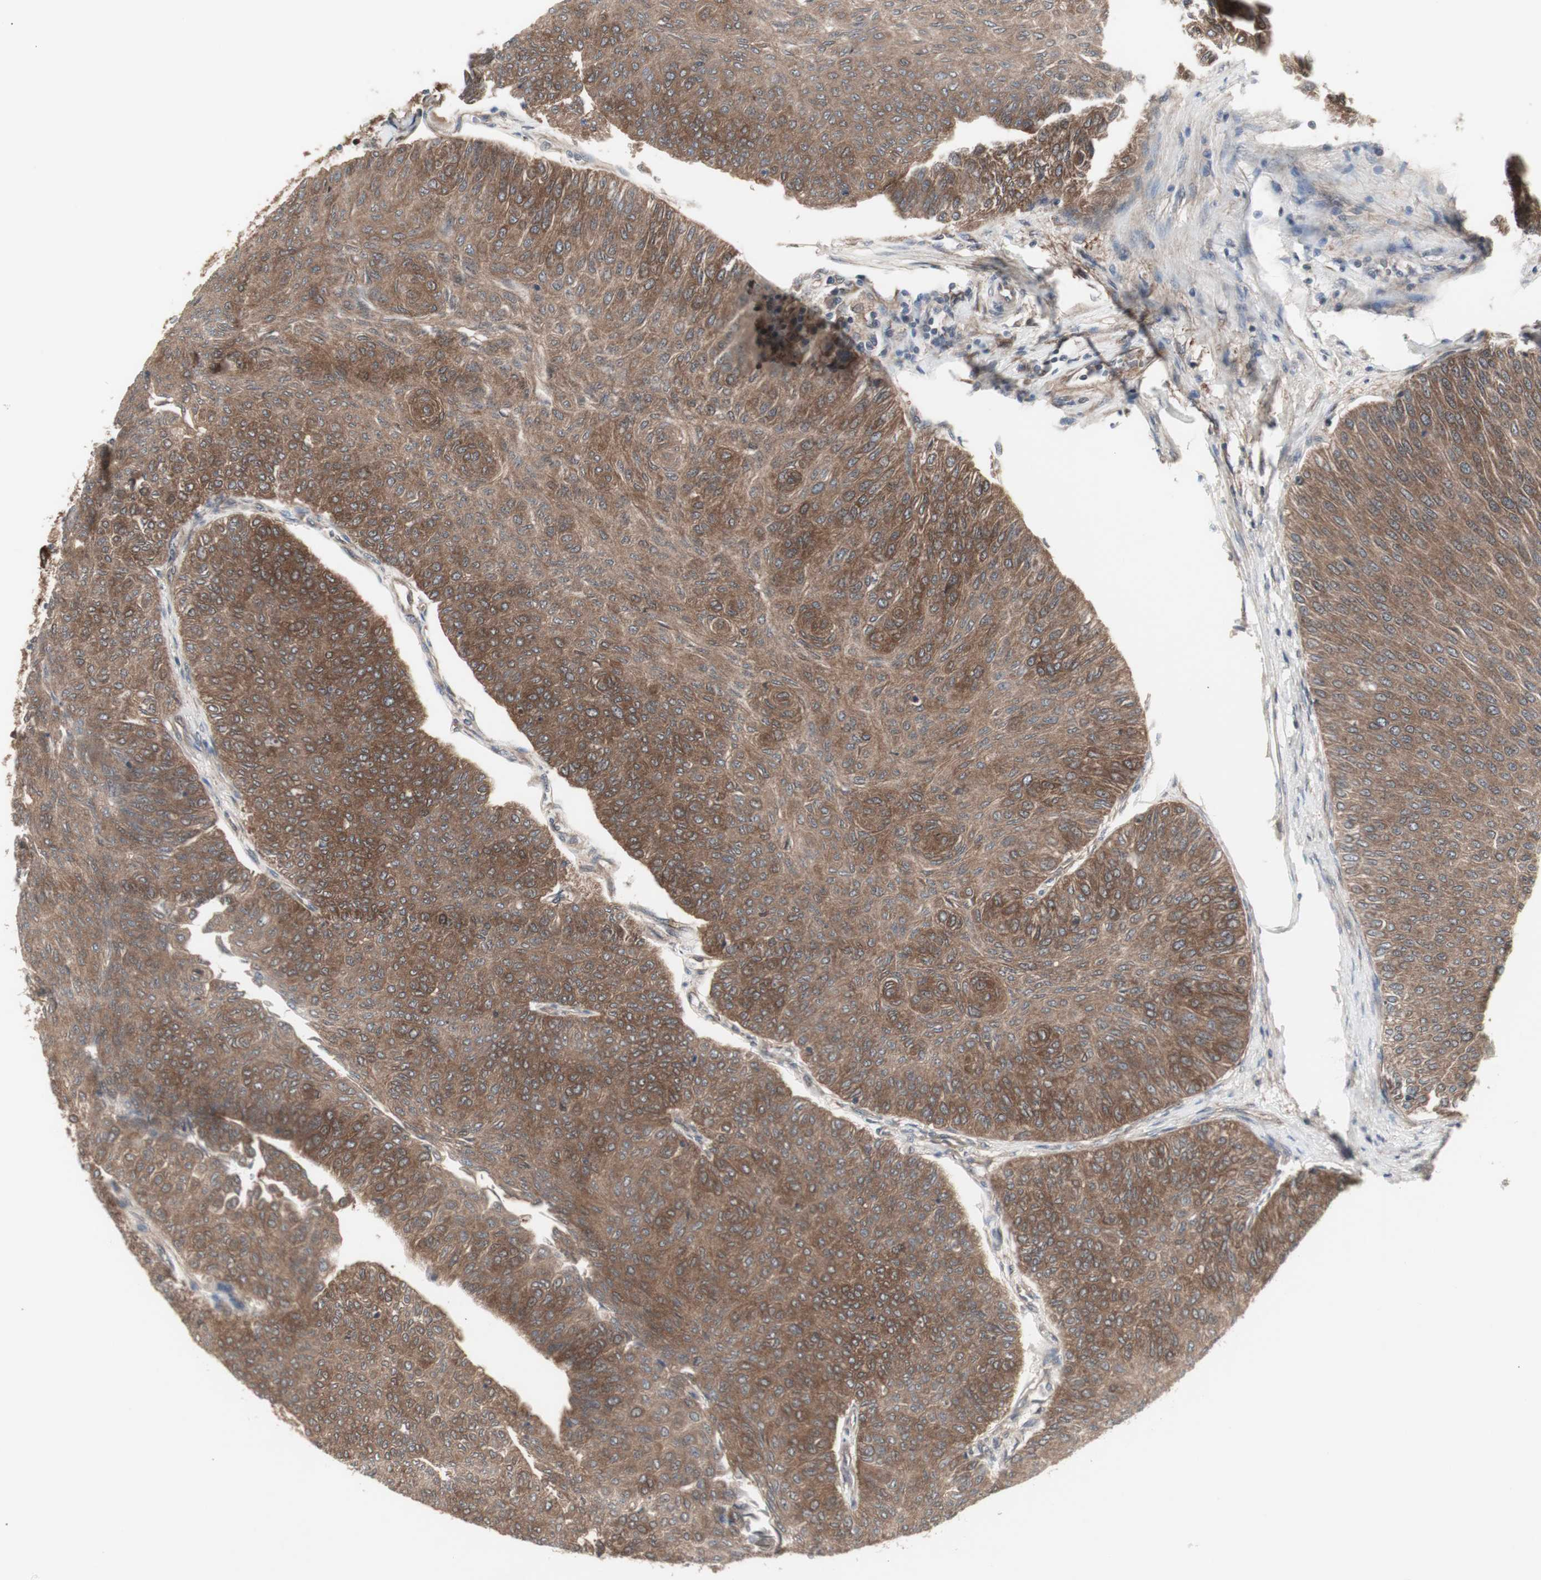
{"staining": {"intensity": "moderate", "quantity": ">75%", "location": "cytoplasmic/membranous"}, "tissue": "urothelial cancer", "cell_type": "Tumor cells", "image_type": "cancer", "snomed": [{"axis": "morphology", "description": "Urothelial carcinoma, Low grade"}, {"axis": "topography", "description": "Urinary bladder"}], "caption": "IHC image of human urothelial cancer stained for a protein (brown), which exhibits medium levels of moderate cytoplasmic/membranous staining in about >75% of tumor cells.", "gene": "CHURC1-FNTB", "patient": {"sex": "male", "age": 78}}